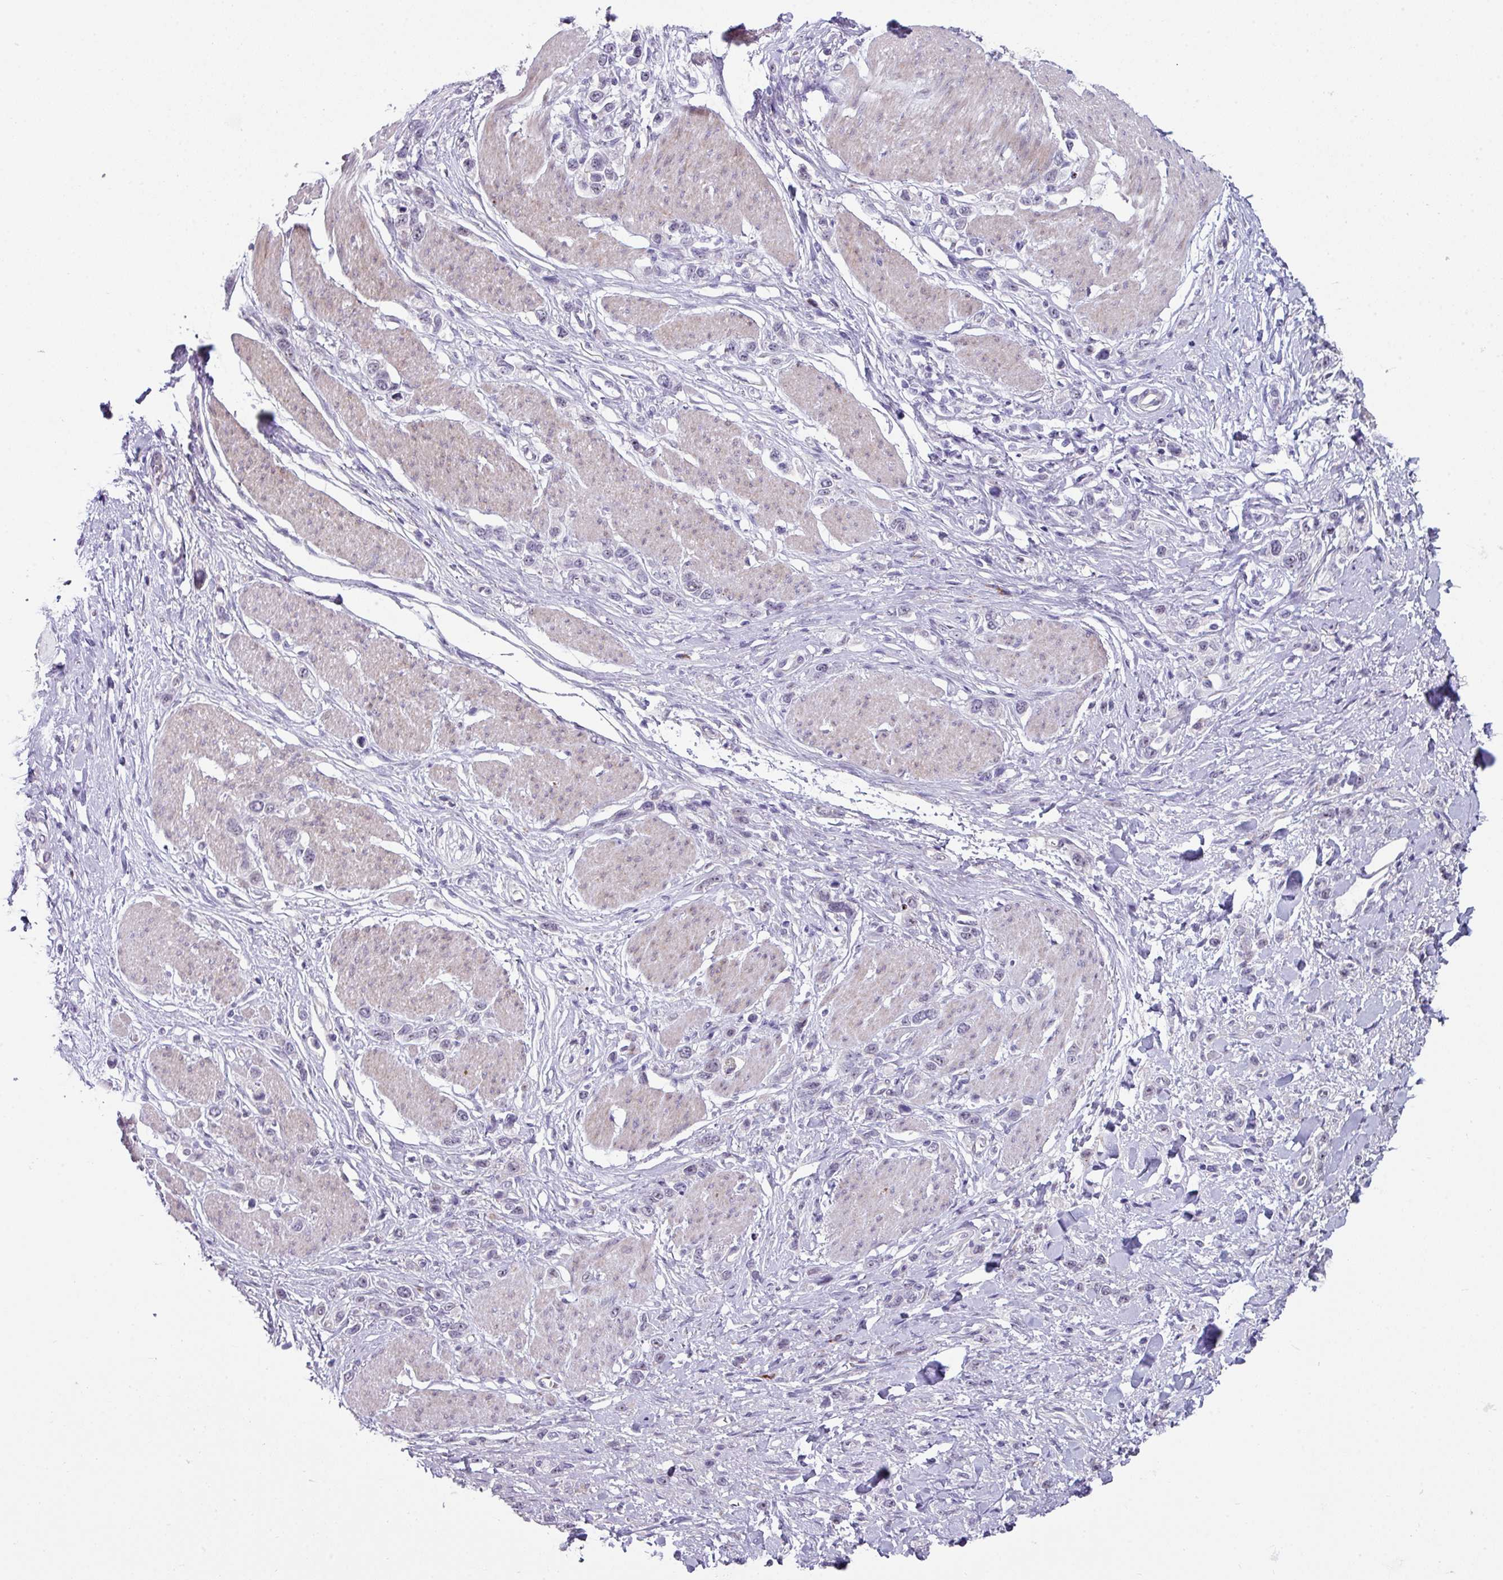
{"staining": {"intensity": "negative", "quantity": "none", "location": "none"}, "tissue": "stomach cancer", "cell_type": "Tumor cells", "image_type": "cancer", "snomed": [{"axis": "morphology", "description": "Adenocarcinoma, NOS"}, {"axis": "topography", "description": "Stomach"}], "caption": "DAB (3,3'-diaminobenzidine) immunohistochemical staining of stomach cancer exhibits no significant staining in tumor cells. The staining is performed using DAB brown chromogen with nuclei counter-stained in using hematoxylin.", "gene": "BMS1", "patient": {"sex": "female", "age": 65}}